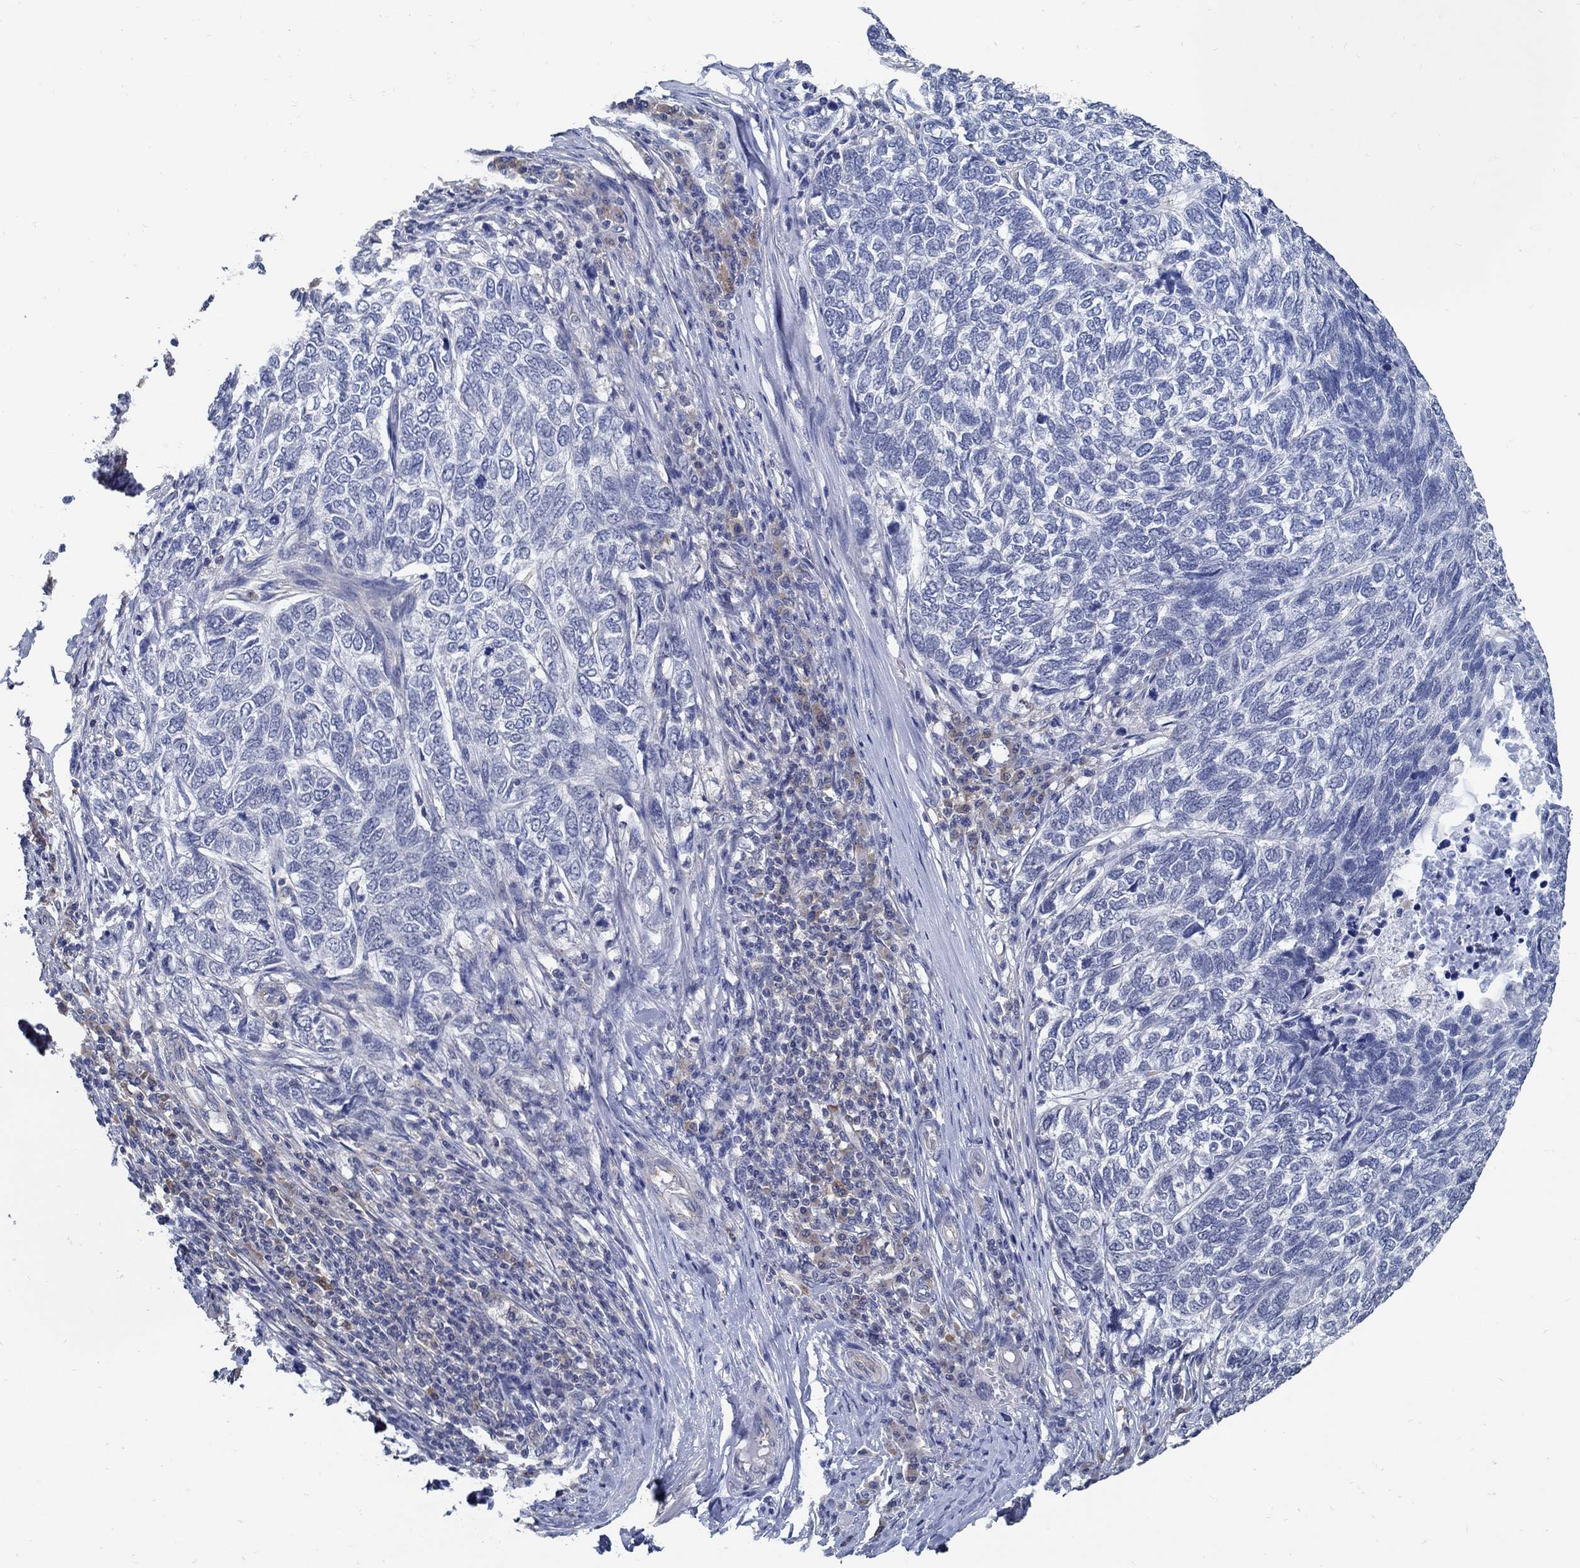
{"staining": {"intensity": "negative", "quantity": "none", "location": "none"}, "tissue": "skin cancer", "cell_type": "Tumor cells", "image_type": "cancer", "snomed": [{"axis": "morphology", "description": "Basal cell carcinoma"}, {"axis": "topography", "description": "Skin"}], "caption": "High power microscopy micrograph of an immunohistochemistry (IHC) image of skin cancer (basal cell carcinoma), revealing no significant staining in tumor cells.", "gene": "PCDH11X", "patient": {"sex": "female", "age": 65}}